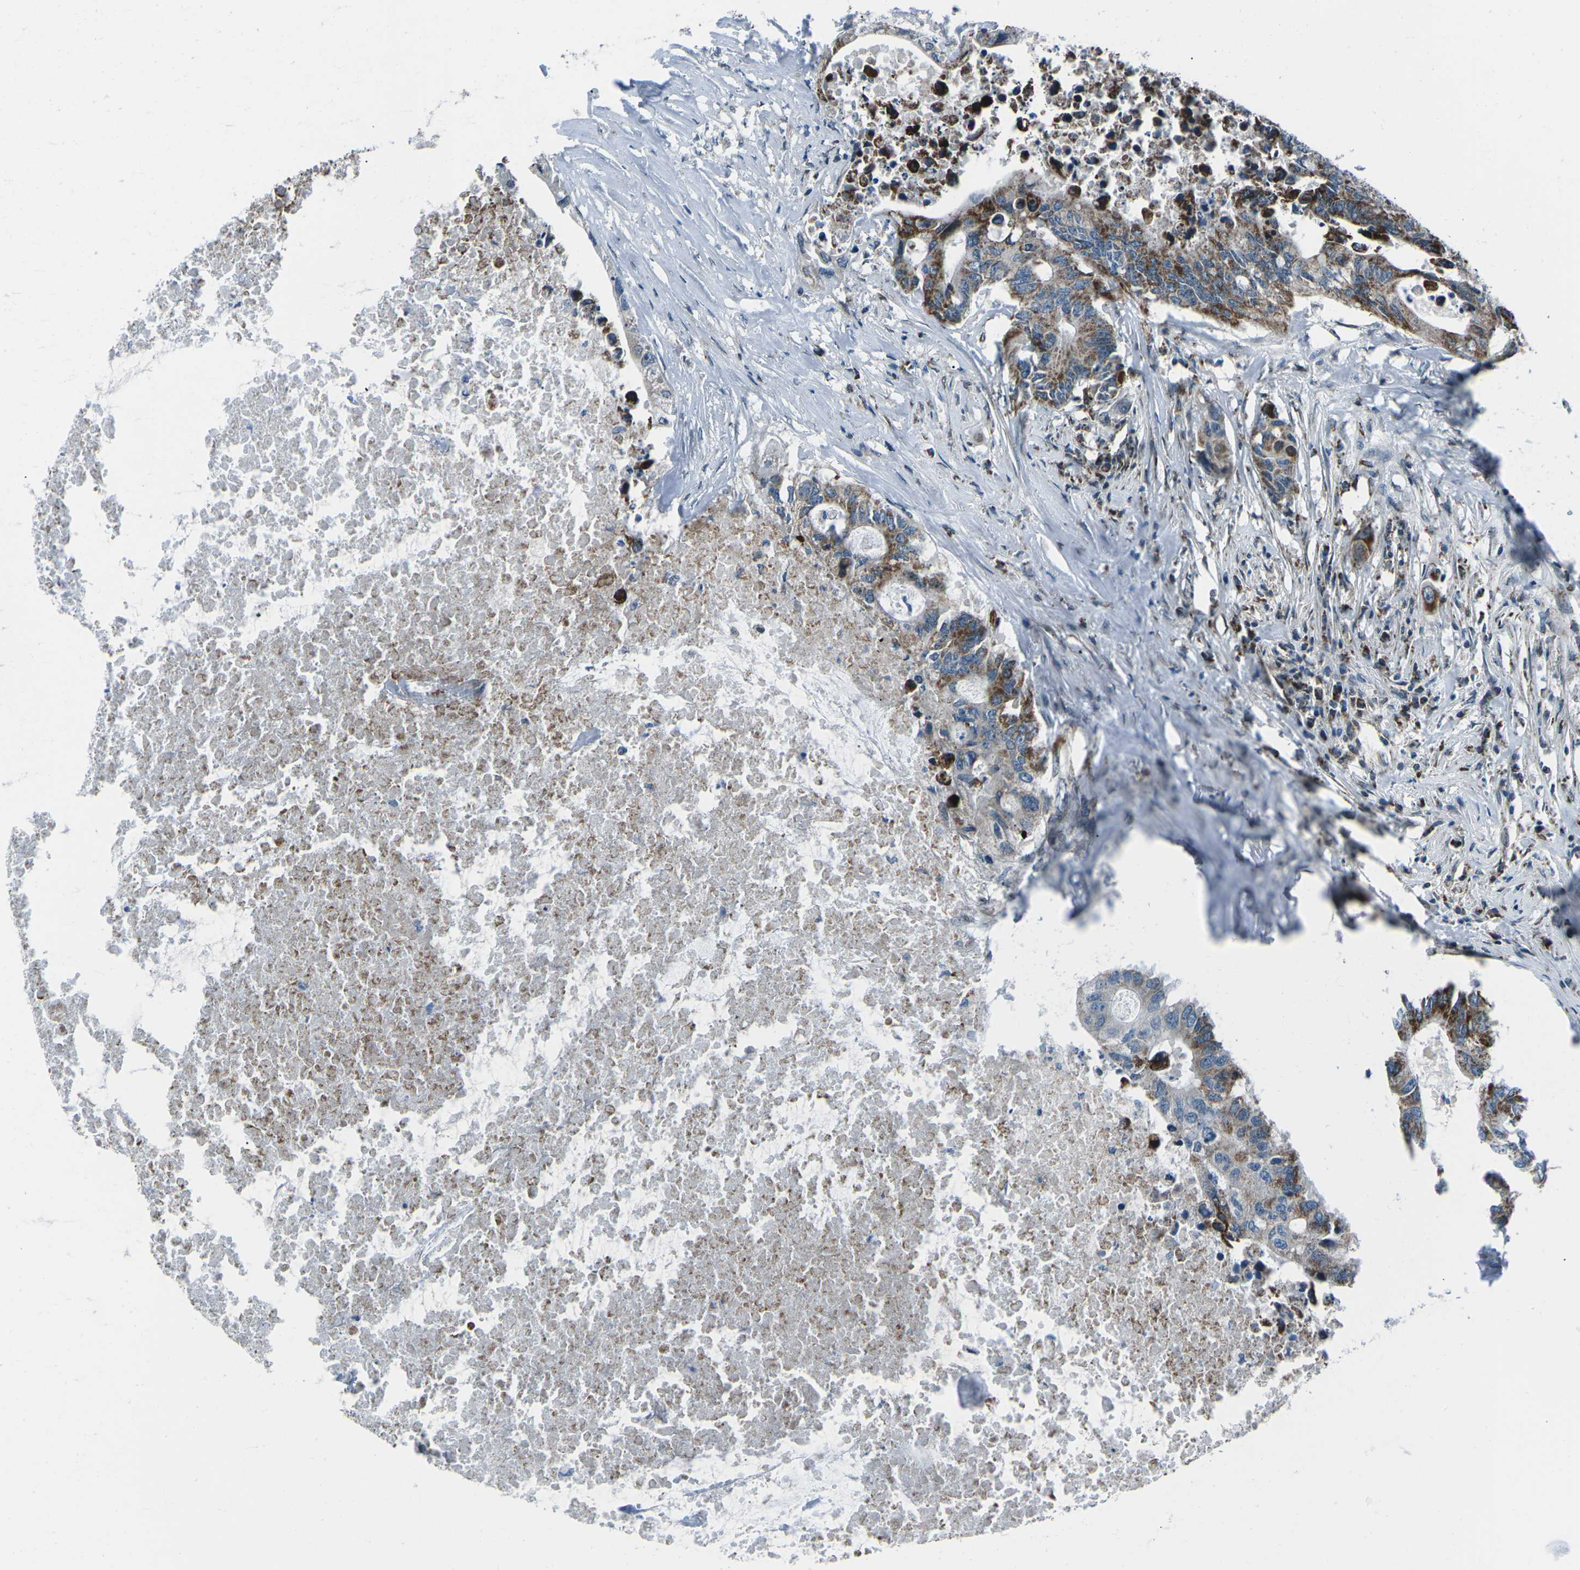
{"staining": {"intensity": "strong", "quantity": ">75%", "location": "cytoplasmic/membranous"}, "tissue": "colorectal cancer", "cell_type": "Tumor cells", "image_type": "cancer", "snomed": [{"axis": "morphology", "description": "Adenocarcinoma, NOS"}, {"axis": "topography", "description": "Colon"}], "caption": "Protein positivity by immunohistochemistry (IHC) shows strong cytoplasmic/membranous staining in about >75% of tumor cells in adenocarcinoma (colorectal).", "gene": "RFESD", "patient": {"sex": "male", "age": 71}}